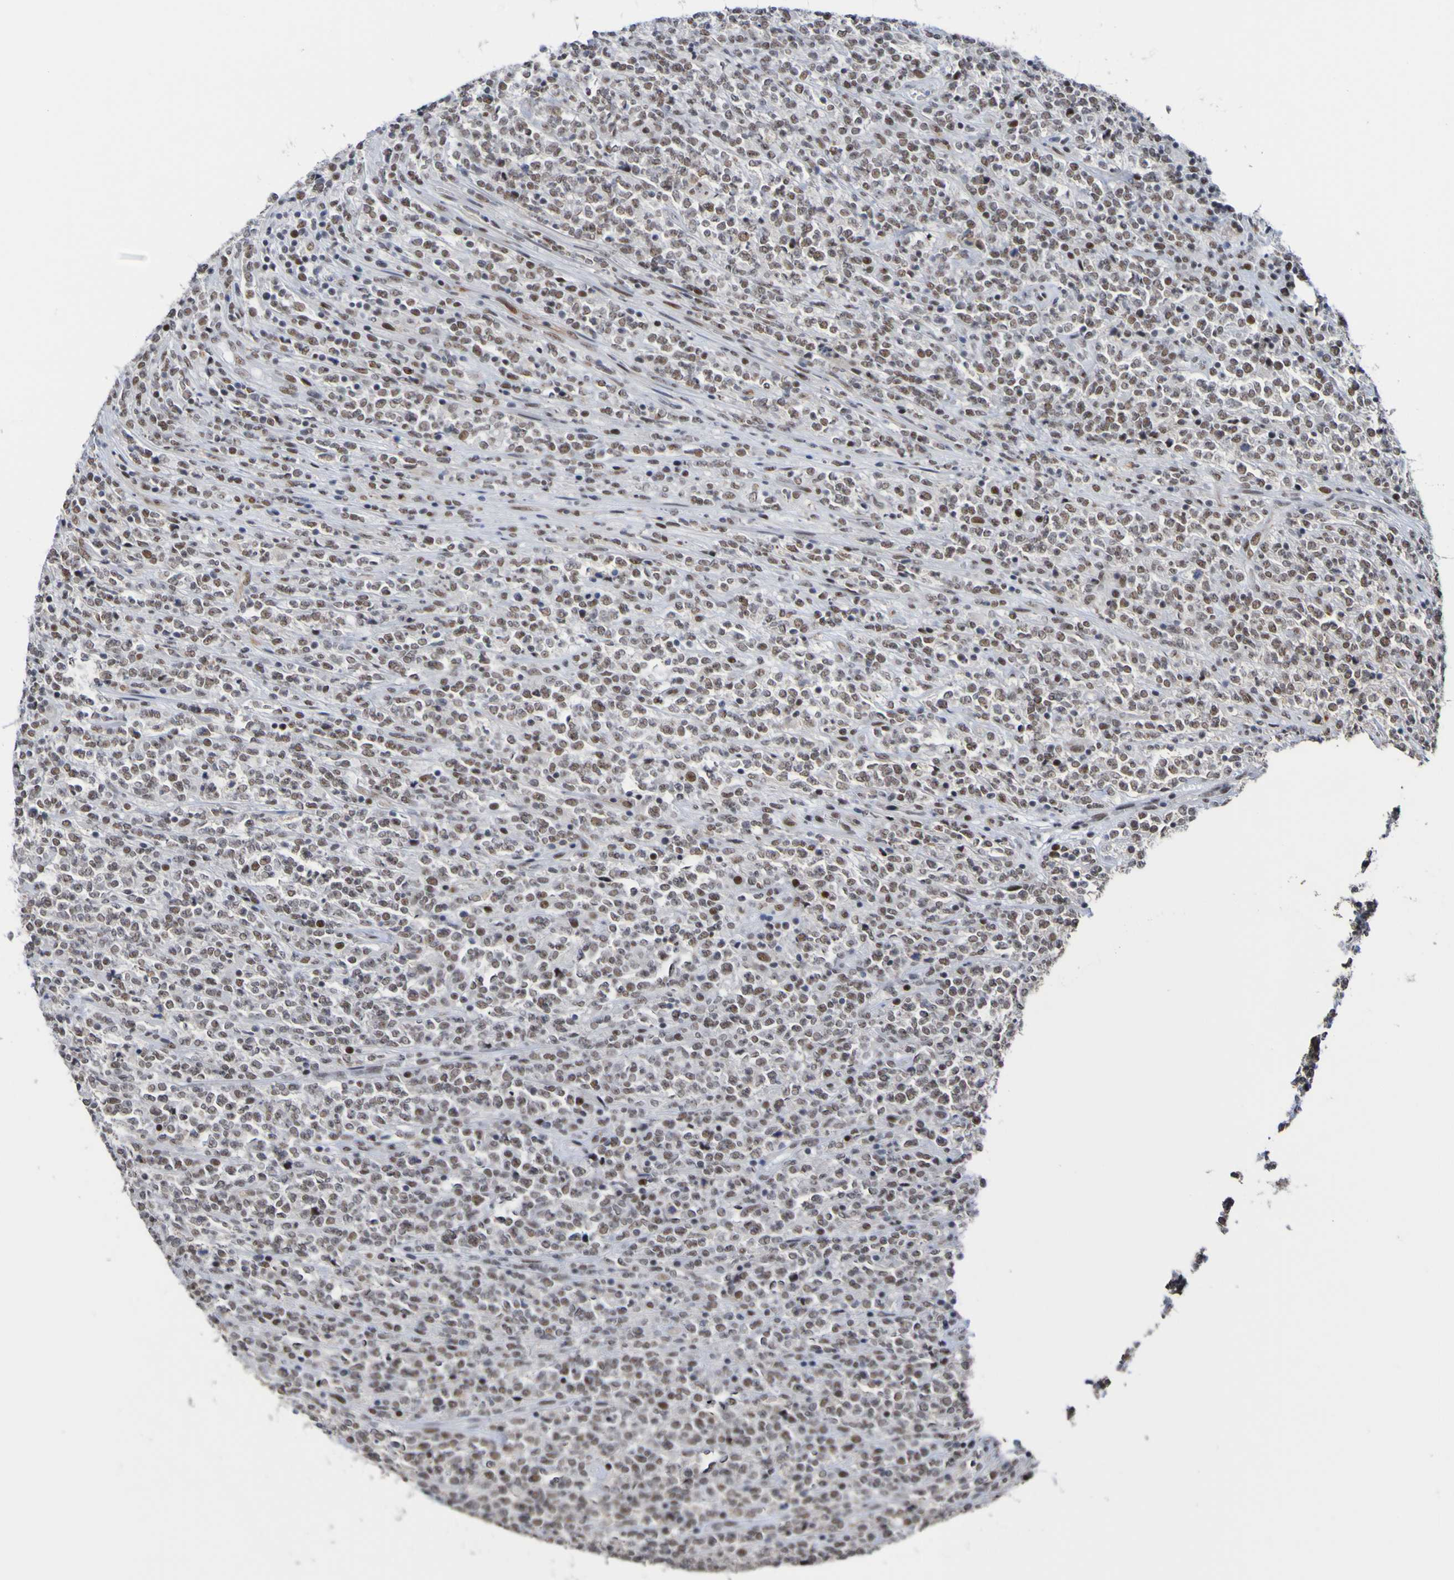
{"staining": {"intensity": "strong", "quantity": "<25%", "location": "nuclear"}, "tissue": "lymphoma", "cell_type": "Tumor cells", "image_type": "cancer", "snomed": [{"axis": "morphology", "description": "Malignant lymphoma, non-Hodgkin's type, High grade"}, {"axis": "topography", "description": "Soft tissue"}], "caption": "Lymphoma stained for a protein displays strong nuclear positivity in tumor cells. Nuclei are stained in blue.", "gene": "CDC5L", "patient": {"sex": "male", "age": 18}}